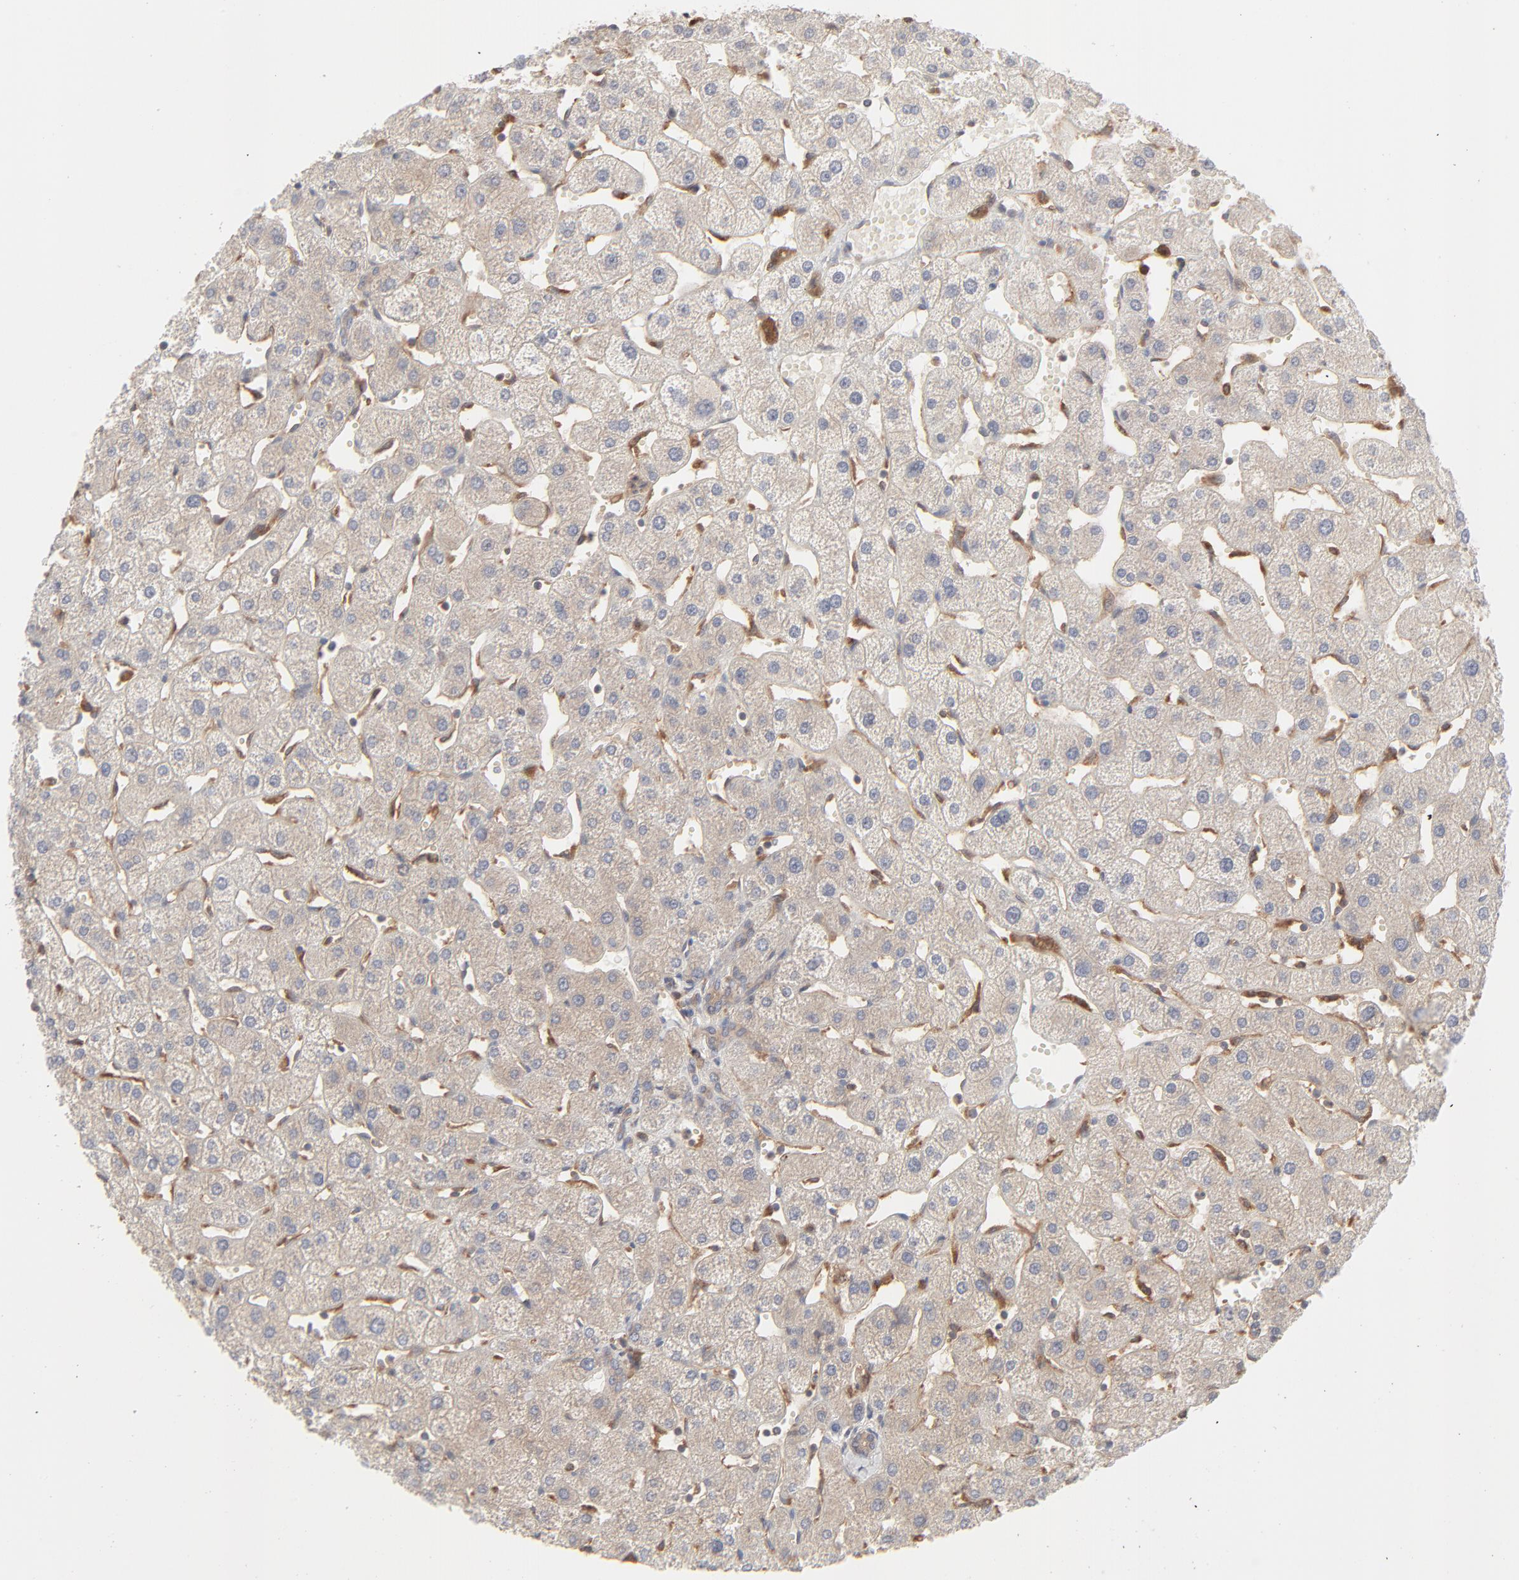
{"staining": {"intensity": "moderate", "quantity": ">75%", "location": "cytoplasmic/membranous"}, "tissue": "liver", "cell_type": "Cholangiocytes", "image_type": "normal", "snomed": [{"axis": "morphology", "description": "Normal tissue, NOS"}, {"axis": "topography", "description": "Liver"}], "caption": "A photomicrograph showing moderate cytoplasmic/membranous expression in about >75% of cholangiocytes in normal liver, as visualized by brown immunohistochemical staining.", "gene": "RAB5C", "patient": {"sex": "male", "age": 67}}